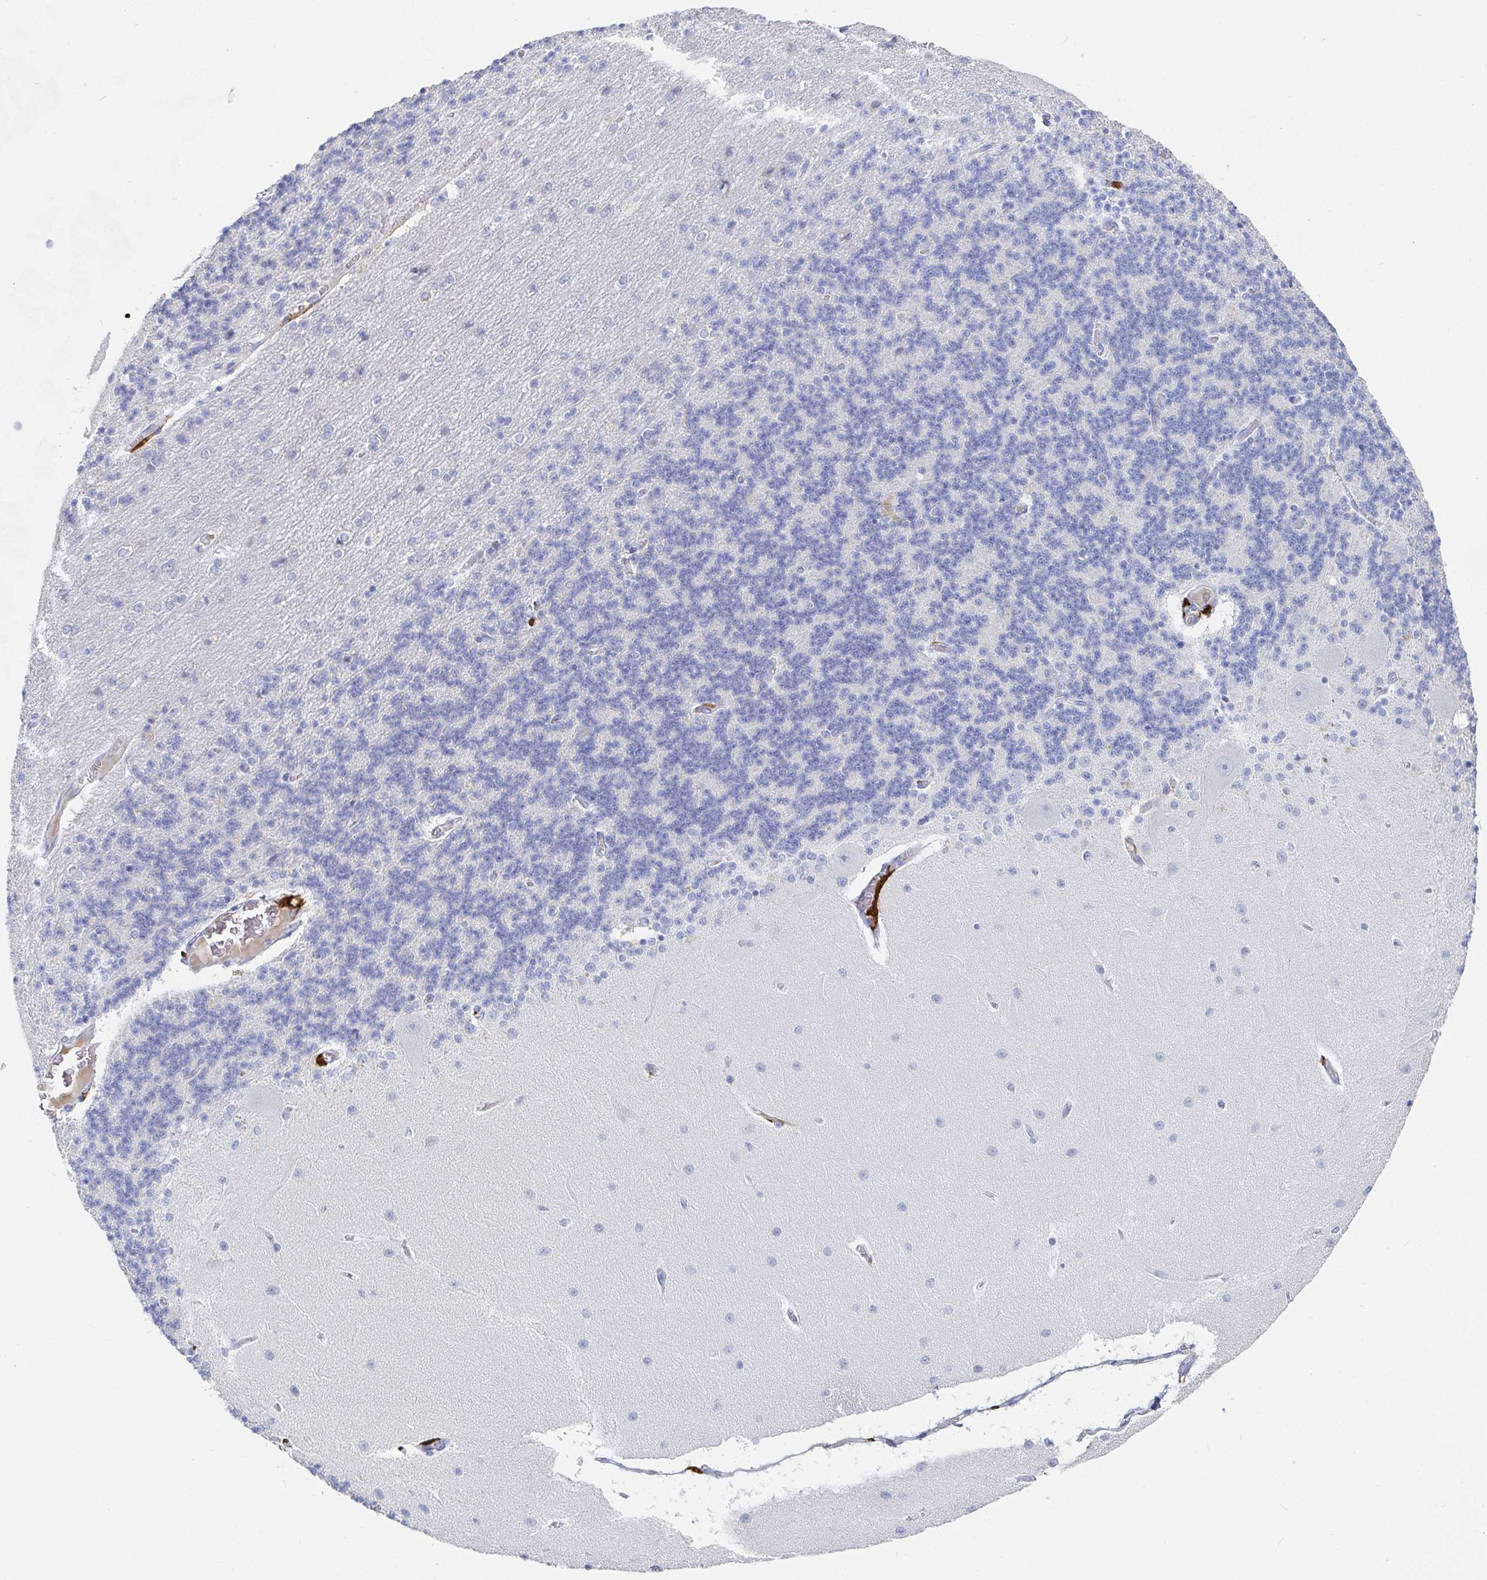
{"staining": {"intensity": "negative", "quantity": "none", "location": "none"}, "tissue": "cerebellum", "cell_type": "Cells in granular layer", "image_type": "normal", "snomed": [{"axis": "morphology", "description": "Normal tissue, NOS"}, {"axis": "topography", "description": "Cerebellum"}], "caption": "Immunohistochemistry (IHC) histopathology image of normal cerebellum: cerebellum stained with DAB (3,3'-diaminobenzidine) demonstrates no significant protein staining in cells in granular layer.", "gene": "OR2A1", "patient": {"sex": "female", "age": 54}}